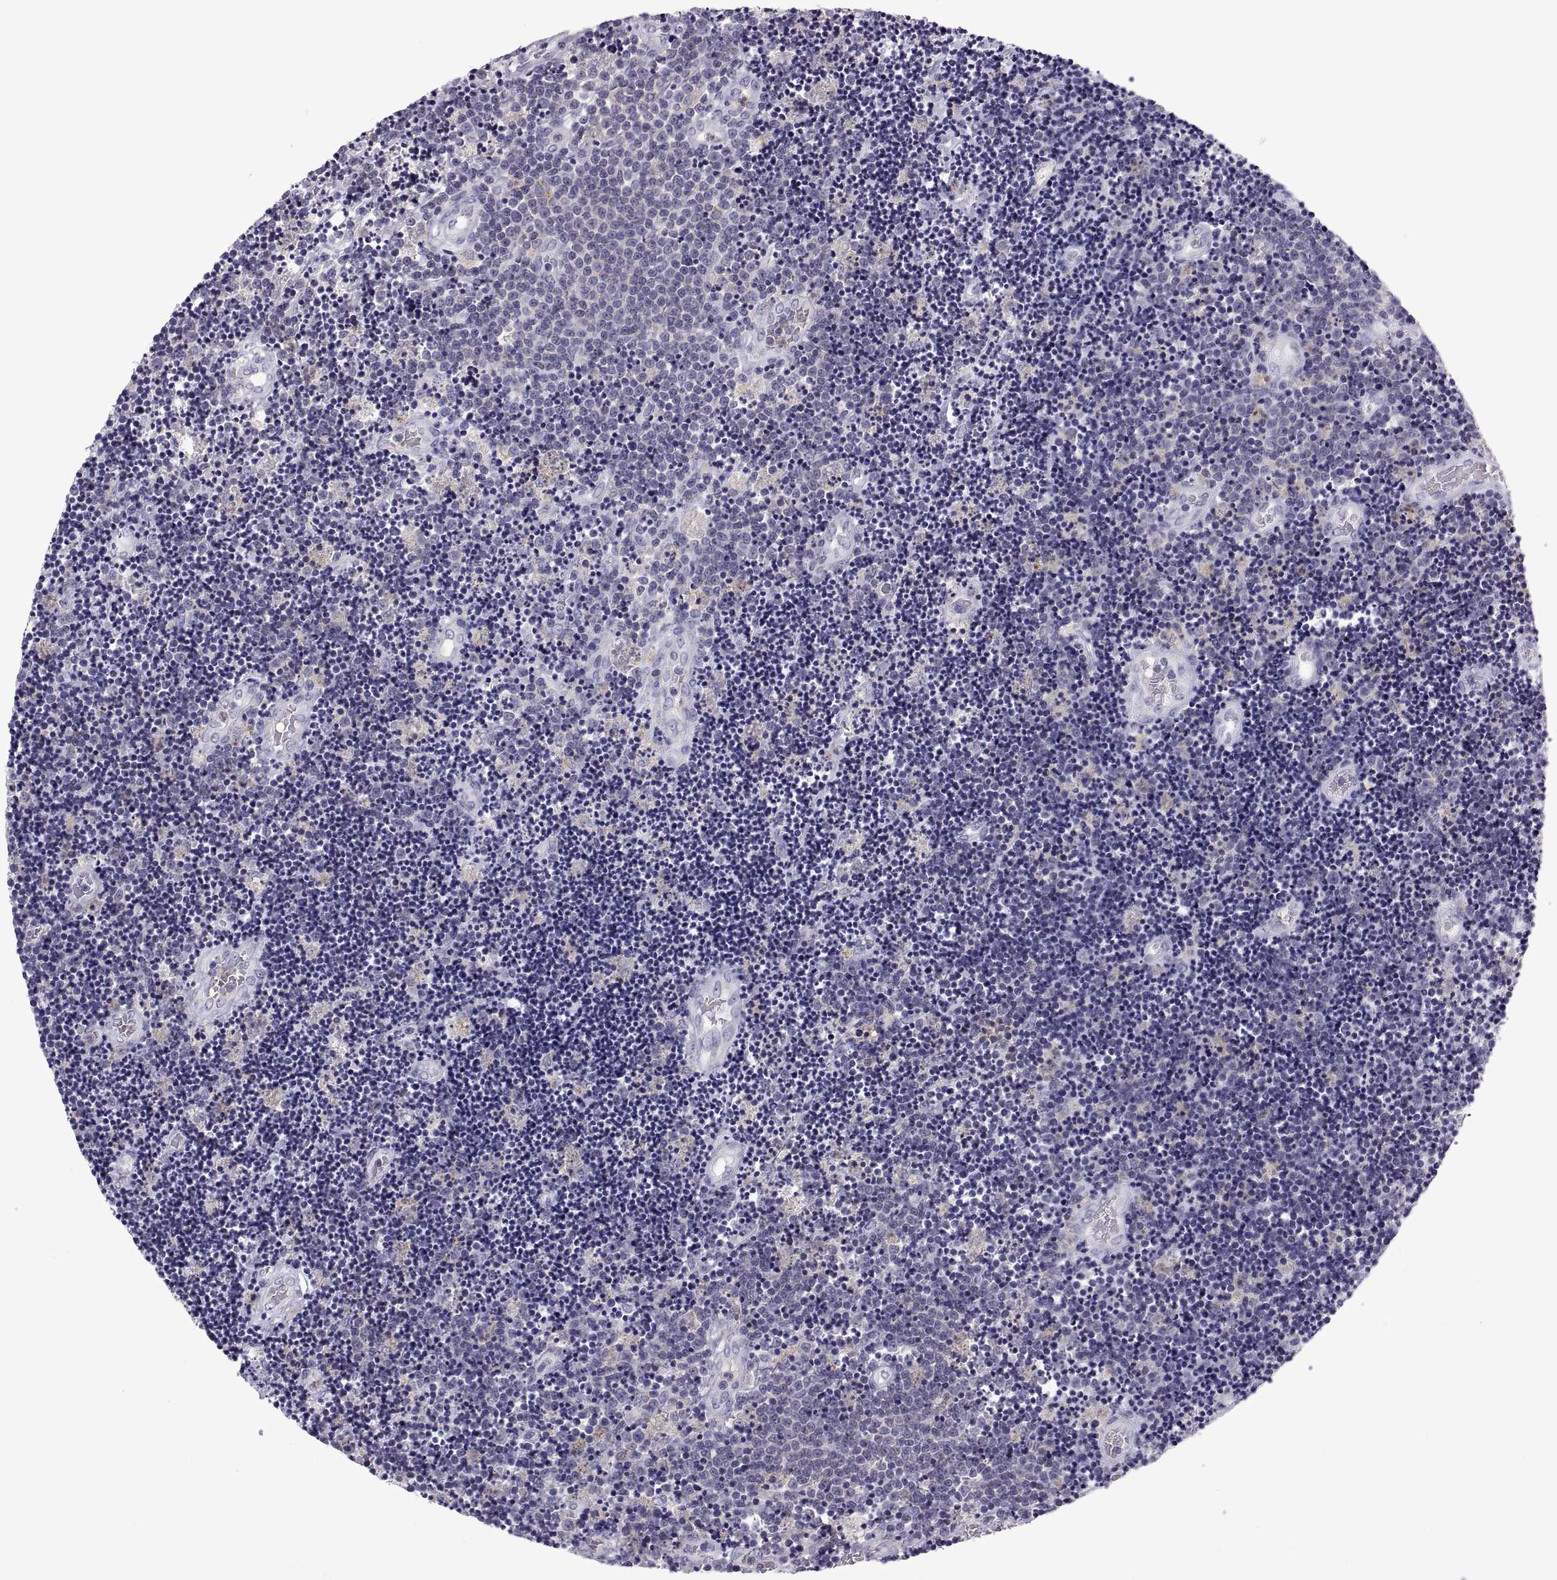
{"staining": {"intensity": "negative", "quantity": "none", "location": "none"}, "tissue": "lymphoma", "cell_type": "Tumor cells", "image_type": "cancer", "snomed": [{"axis": "morphology", "description": "Malignant lymphoma, non-Hodgkin's type, Low grade"}, {"axis": "topography", "description": "Brain"}], "caption": "A micrograph of low-grade malignant lymphoma, non-Hodgkin's type stained for a protein demonstrates no brown staining in tumor cells.", "gene": "RGS19", "patient": {"sex": "female", "age": 66}}